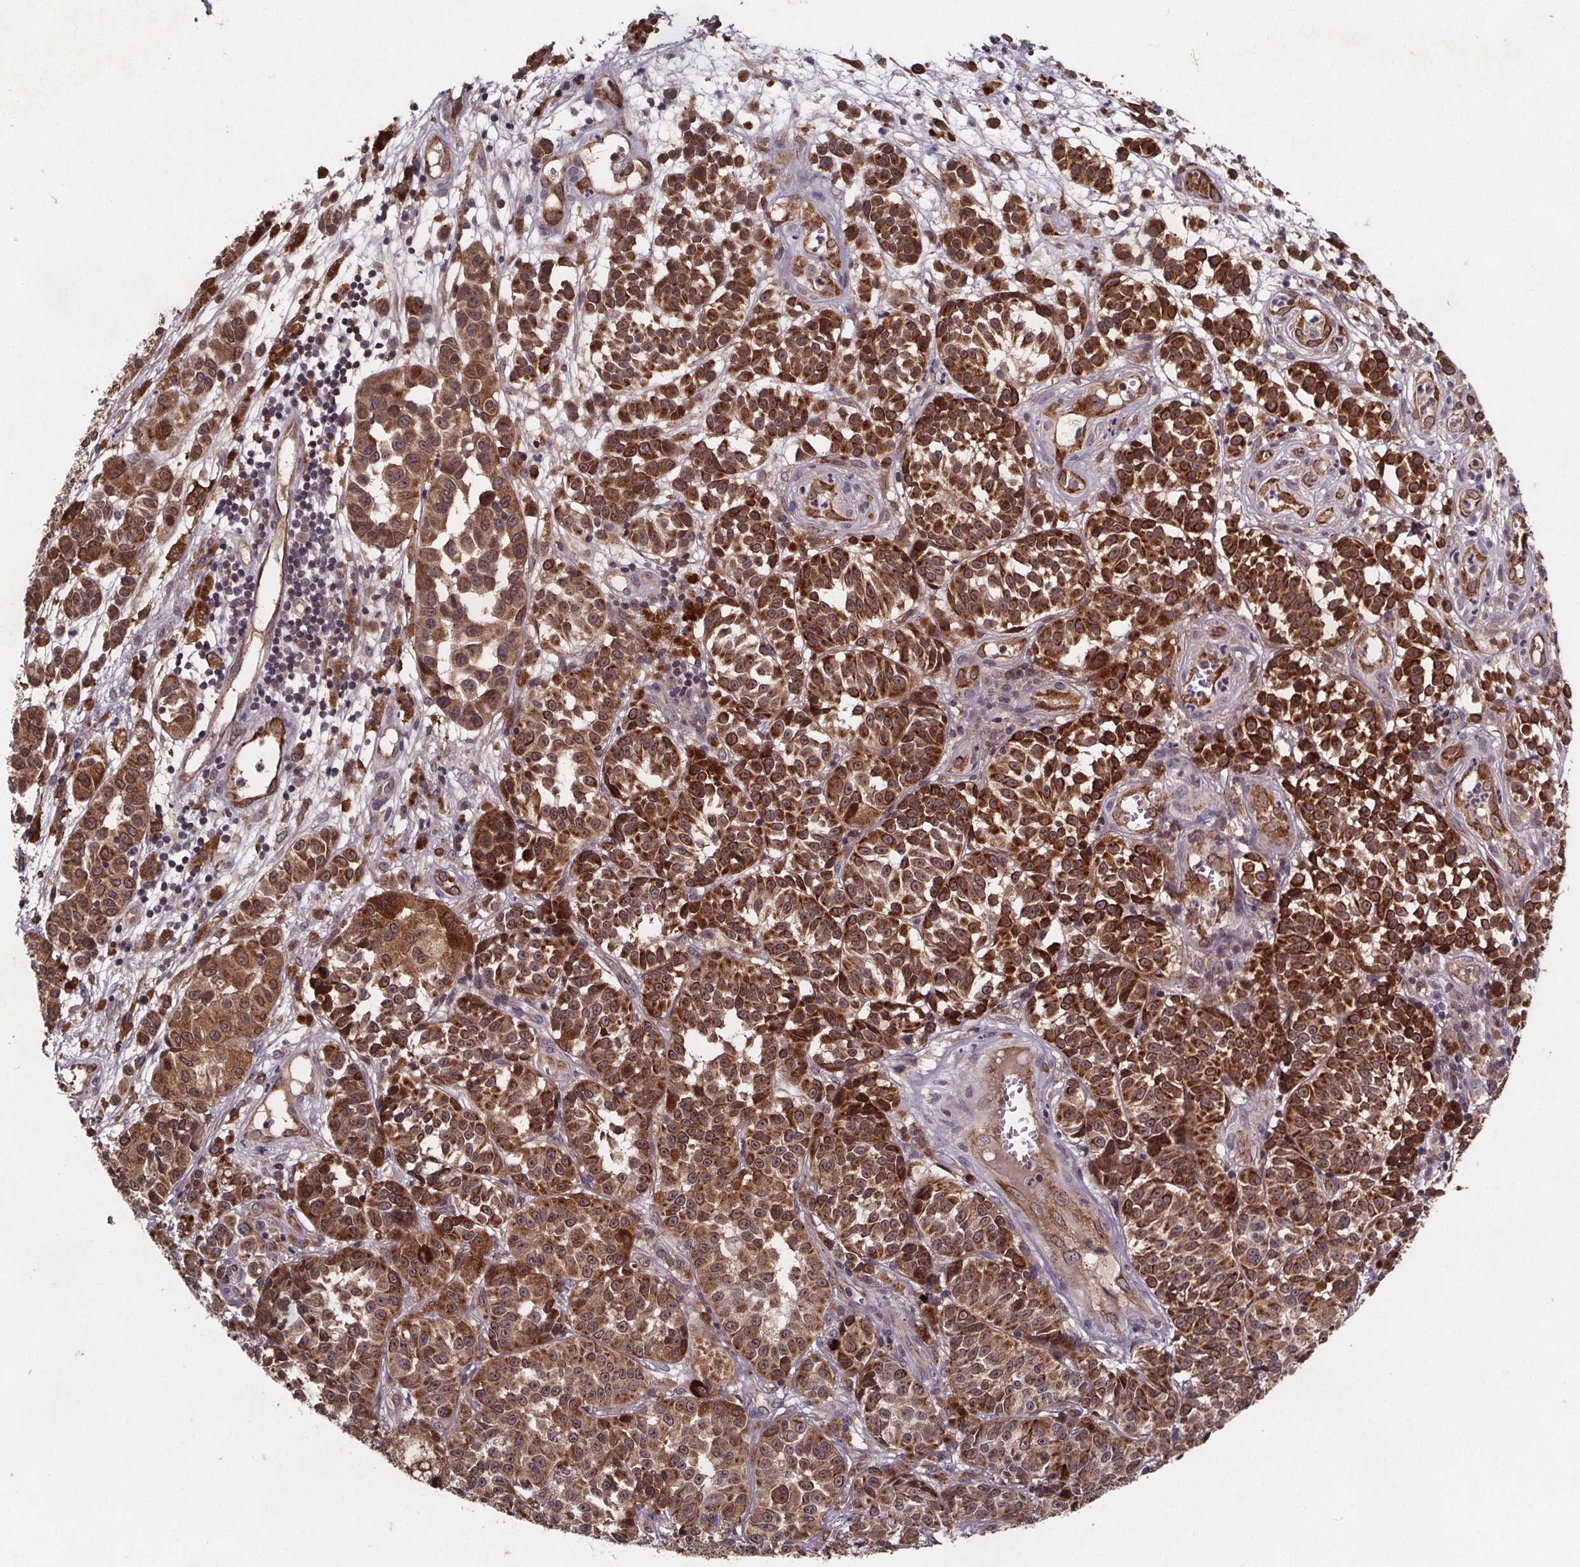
{"staining": {"intensity": "moderate", "quantity": ">75%", "location": "cytoplasmic/membranous,nuclear"}, "tissue": "melanoma", "cell_type": "Tumor cells", "image_type": "cancer", "snomed": [{"axis": "morphology", "description": "Malignant melanoma, NOS"}, {"axis": "topography", "description": "Skin"}], "caption": "Immunohistochemical staining of human melanoma shows moderate cytoplasmic/membranous and nuclear protein expression in about >75% of tumor cells.", "gene": "FASTKD3", "patient": {"sex": "female", "age": 58}}